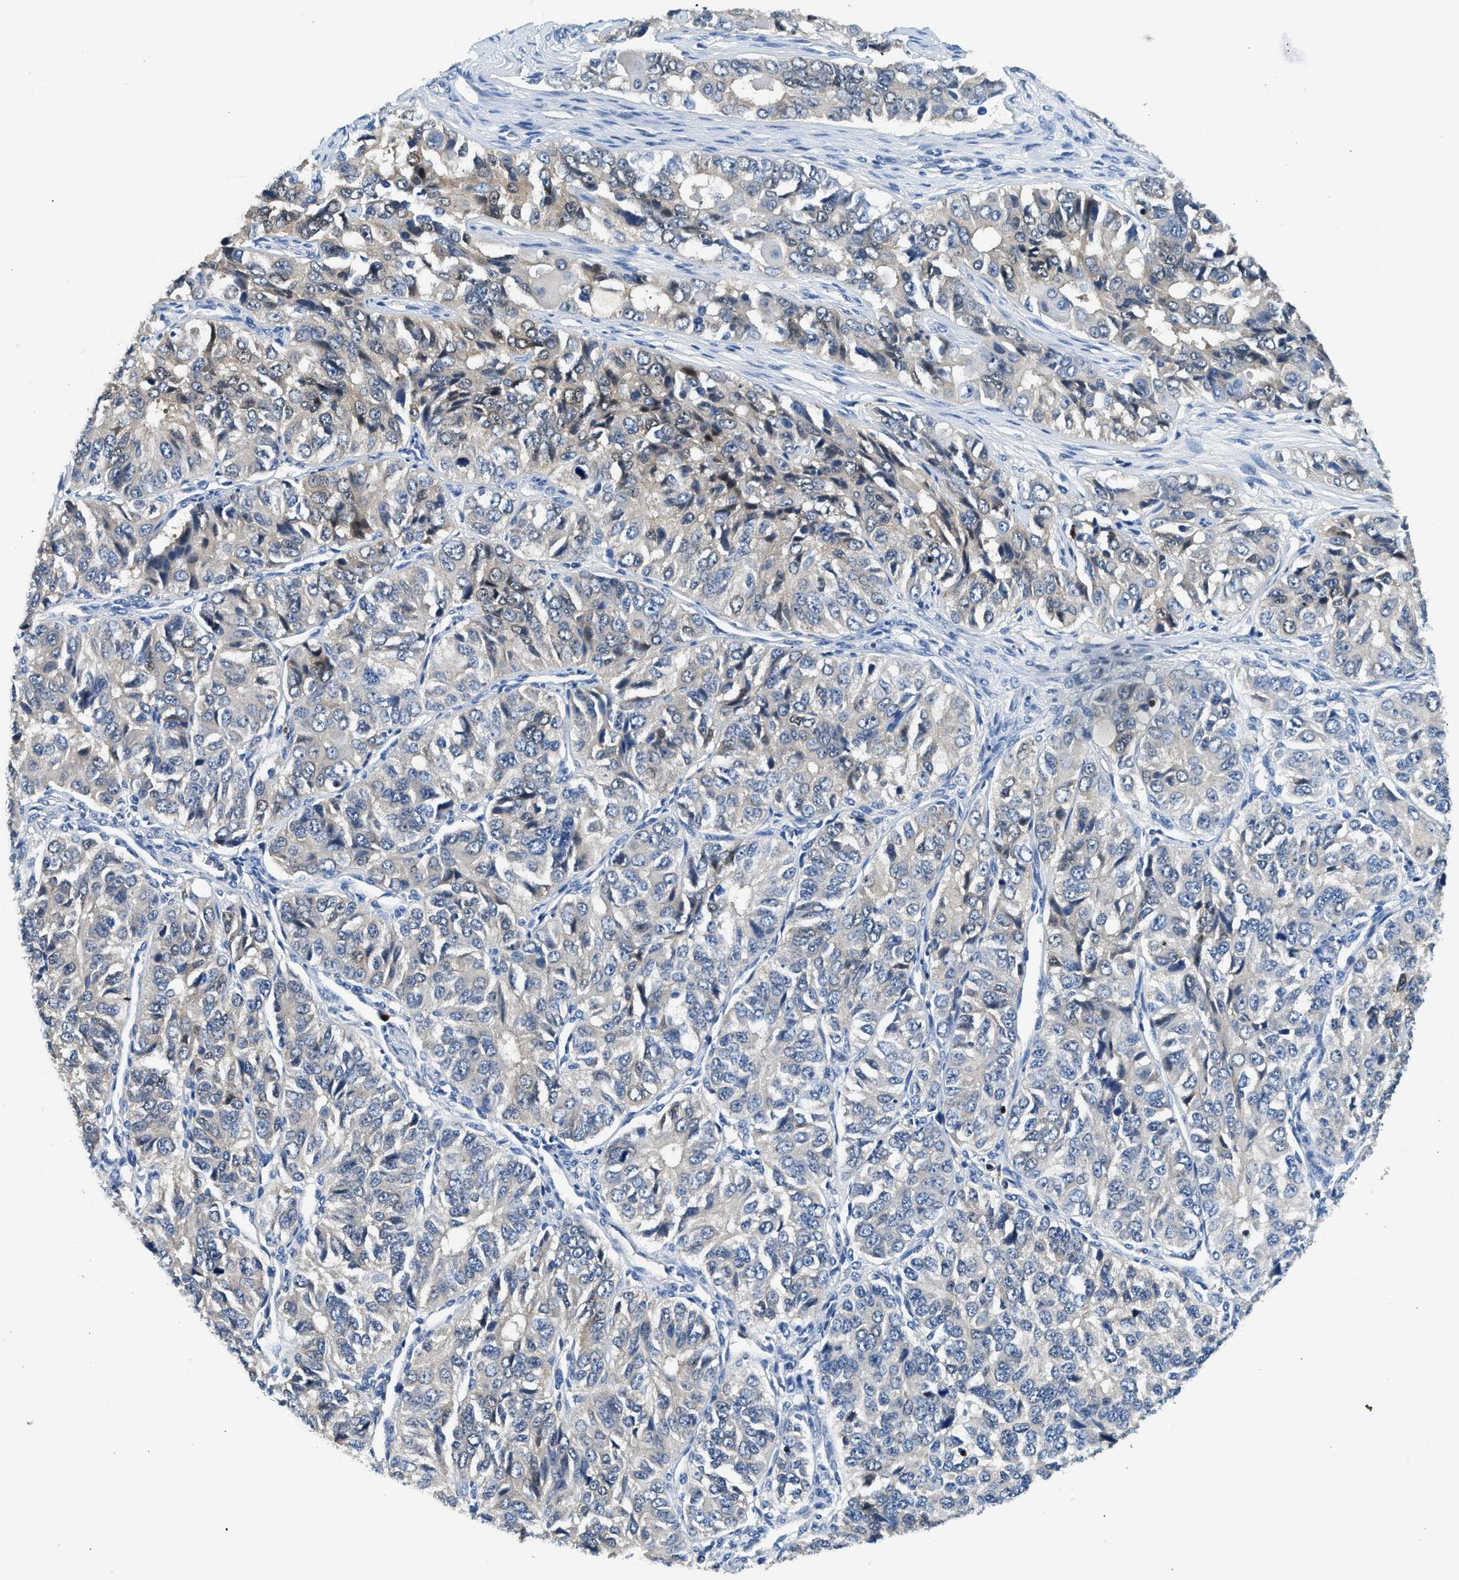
{"staining": {"intensity": "weak", "quantity": "<25%", "location": "cytoplasmic/membranous,nuclear"}, "tissue": "ovarian cancer", "cell_type": "Tumor cells", "image_type": "cancer", "snomed": [{"axis": "morphology", "description": "Carcinoma, endometroid"}, {"axis": "topography", "description": "Ovary"}], "caption": "Immunohistochemical staining of ovarian endometroid carcinoma reveals no significant expression in tumor cells.", "gene": "TOX", "patient": {"sex": "female", "age": 51}}